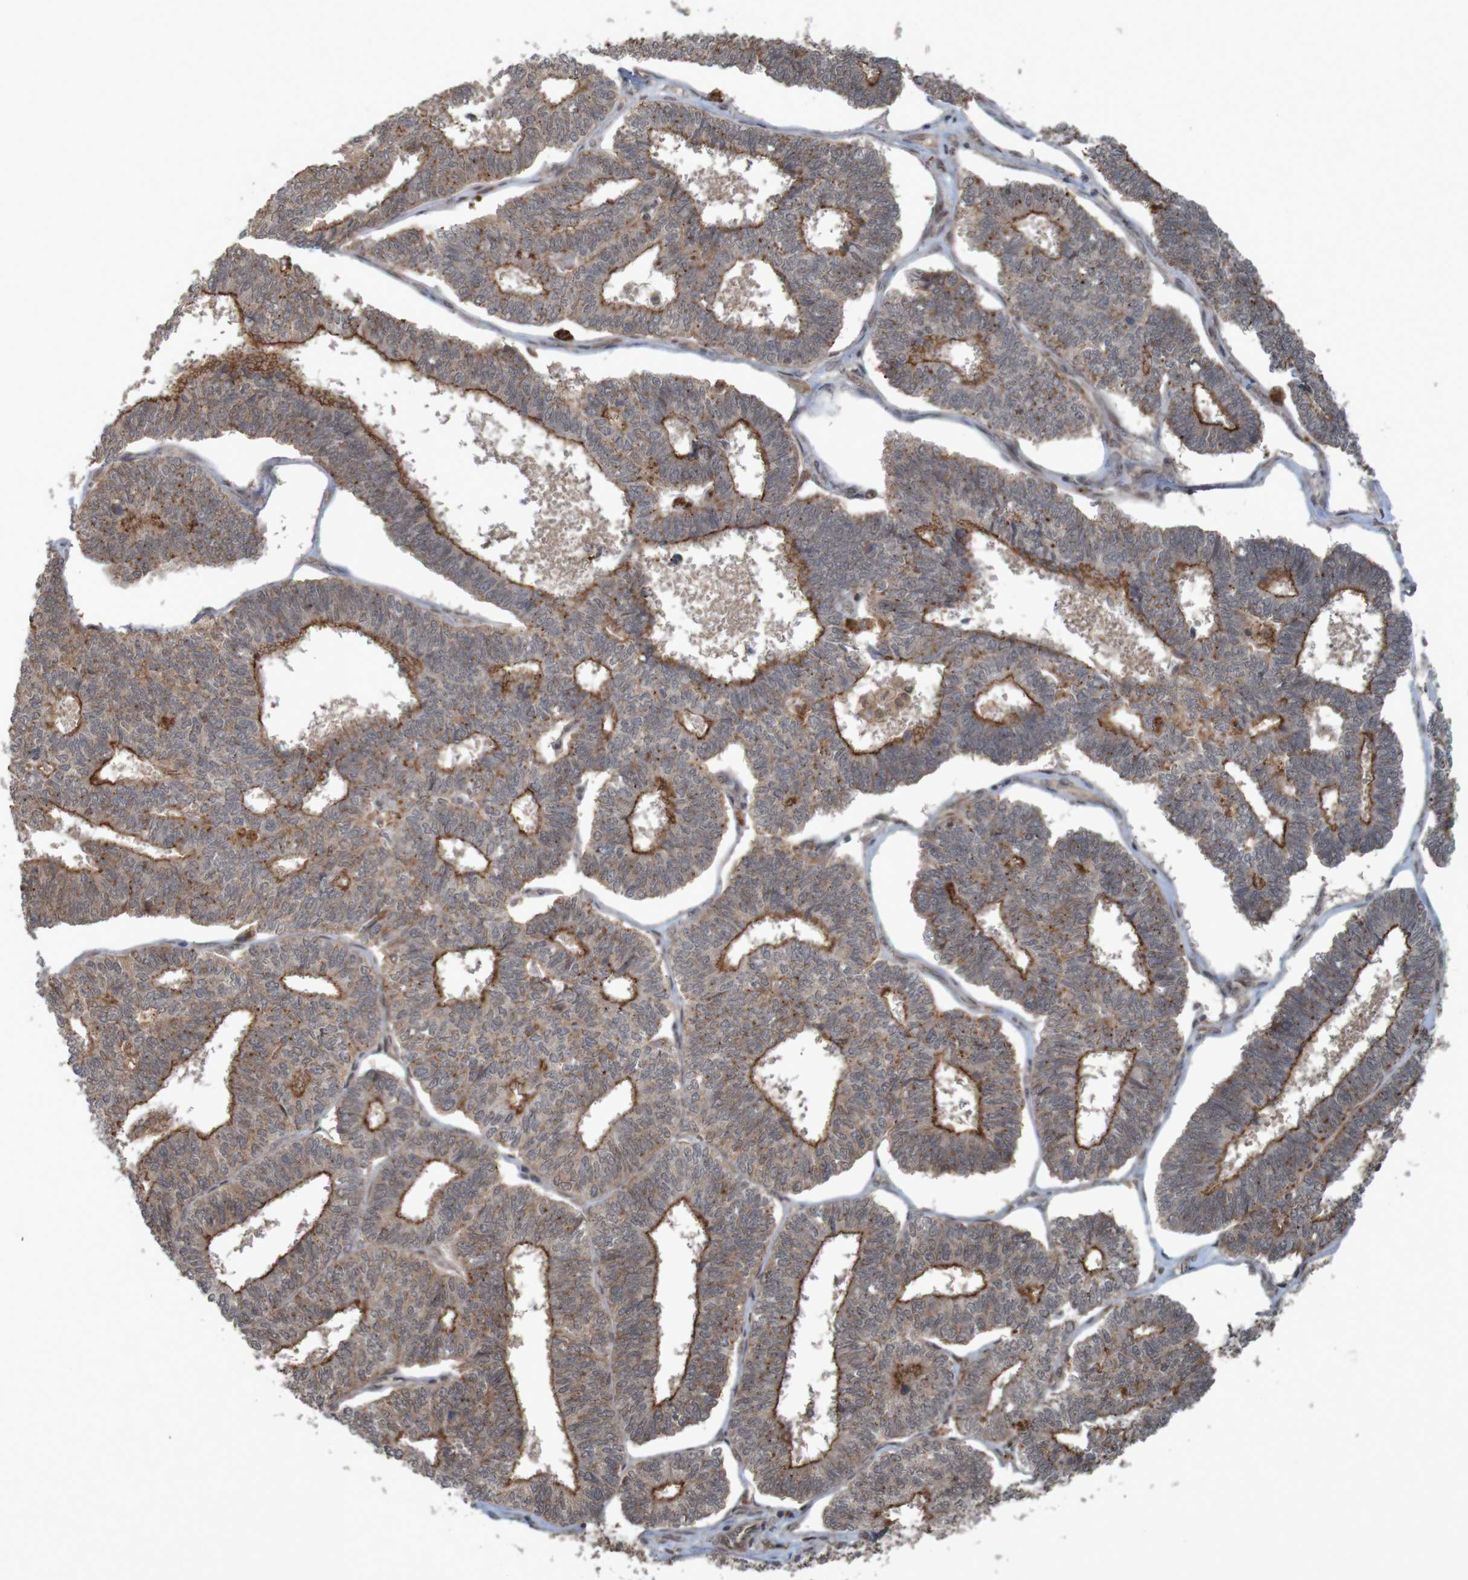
{"staining": {"intensity": "strong", "quantity": ">75%", "location": "cytoplasmic/membranous"}, "tissue": "endometrial cancer", "cell_type": "Tumor cells", "image_type": "cancer", "snomed": [{"axis": "morphology", "description": "Adenocarcinoma, NOS"}, {"axis": "topography", "description": "Endometrium"}], "caption": "Immunohistochemical staining of endometrial adenocarcinoma shows strong cytoplasmic/membranous protein positivity in about >75% of tumor cells.", "gene": "ARHGEF11", "patient": {"sex": "female", "age": 70}}